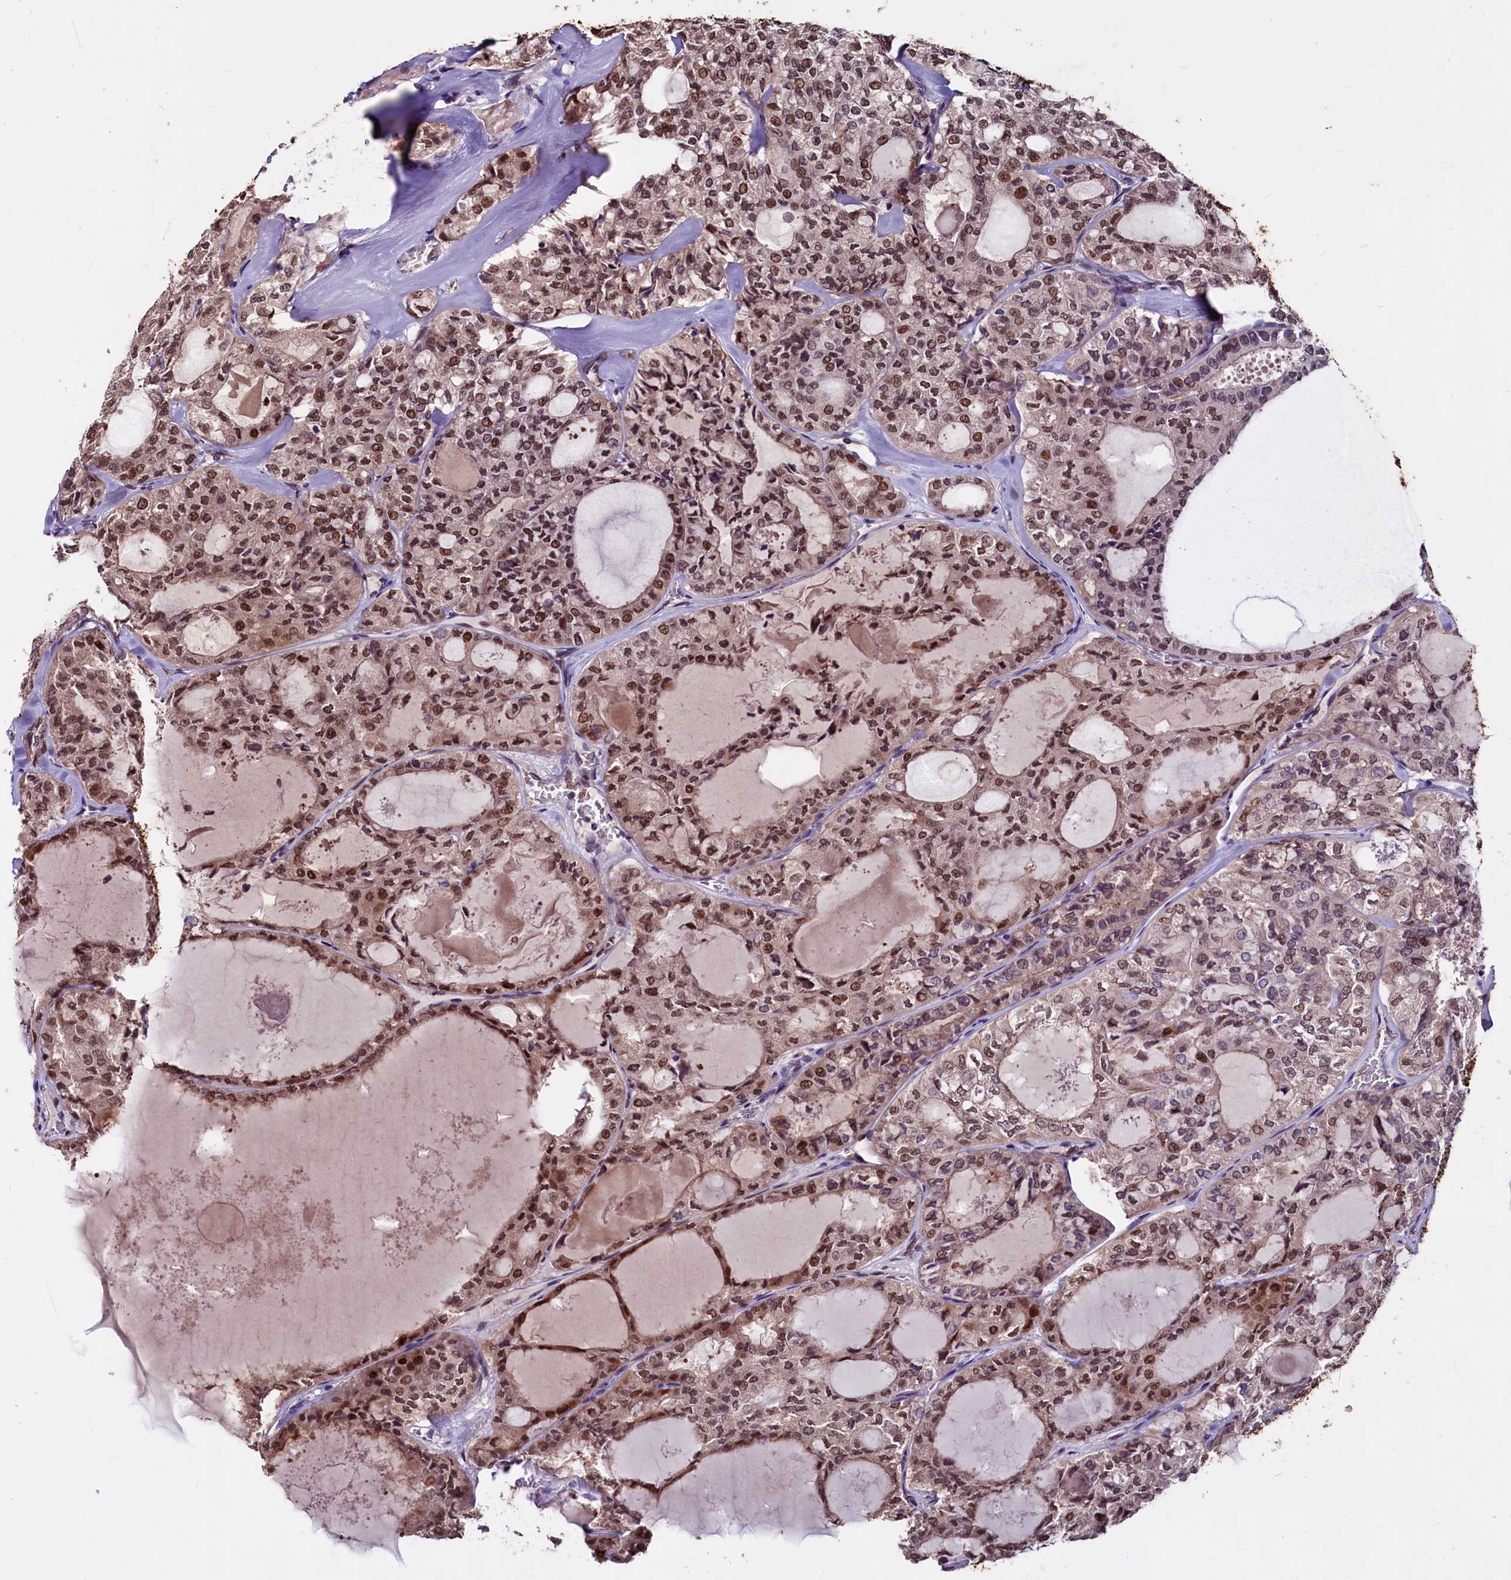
{"staining": {"intensity": "moderate", "quantity": ">75%", "location": "nuclear"}, "tissue": "thyroid cancer", "cell_type": "Tumor cells", "image_type": "cancer", "snomed": [{"axis": "morphology", "description": "Follicular adenoma carcinoma, NOS"}, {"axis": "topography", "description": "Thyroid gland"}], "caption": "This photomicrograph displays immunohistochemistry (IHC) staining of thyroid cancer, with medium moderate nuclear expression in approximately >75% of tumor cells.", "gene": "RNMT", "patient": {"sex": "male", "age": 75}}